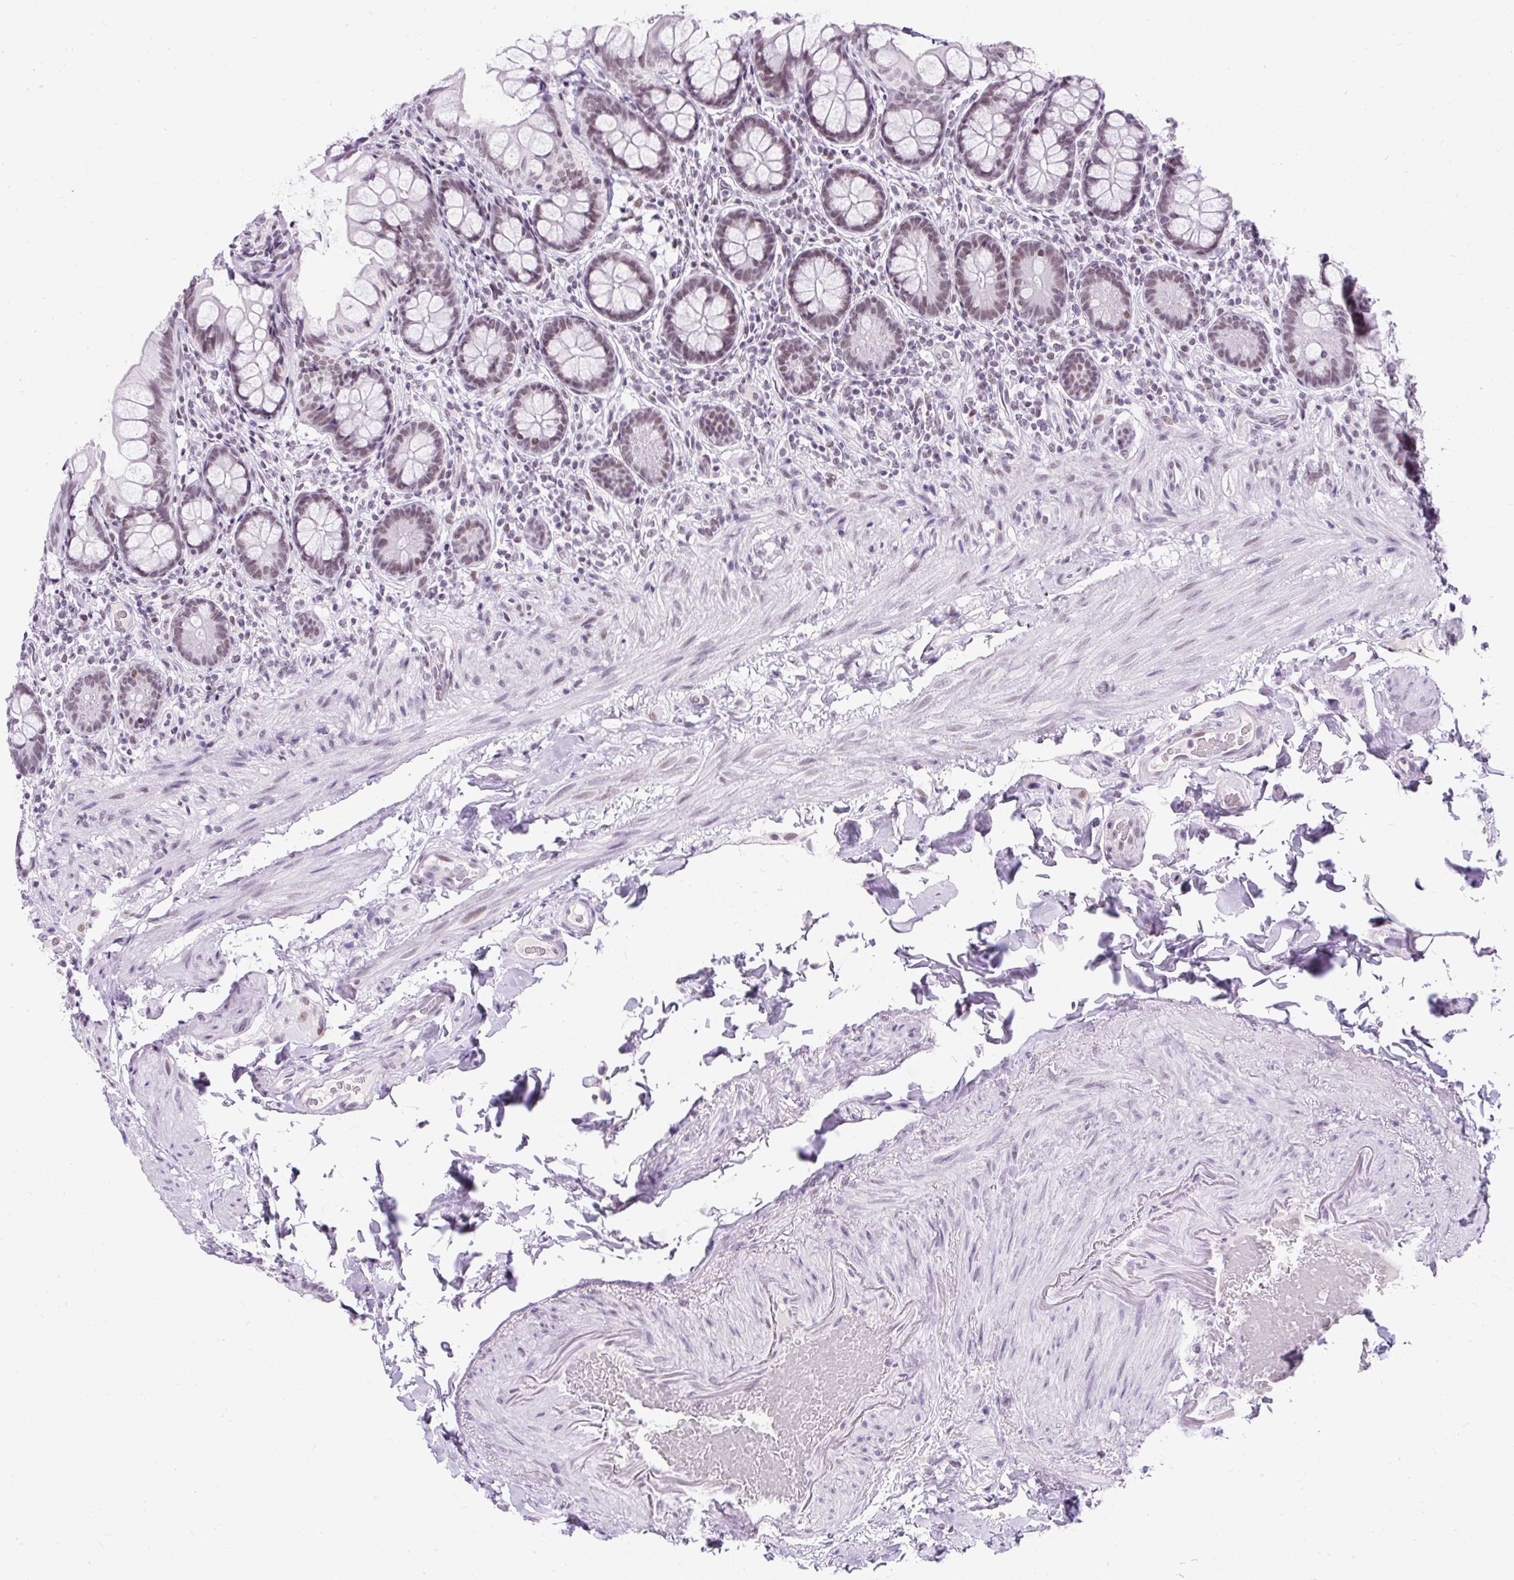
{"staining": {"intensity": "weak", "quantity": "25%-75%", "location": "nuclear"}, "tissue": "small intestine", "cell_type": "Glandular cells", "image_type": "normal", "snomed": [{"axis": "morphology", "description": "Normal tissue, NOS"}, {"axis": "topography", "description": "Small intestine"}], "caption": "The photomicrograph demonstrates immunohistochemical staining of benign small intestine. There is weak nuclear positivity is seen in about 25%-75% of glandular cells.", "gene": "PLCXD2", "patient": {"sex": "male", "age": 70}}